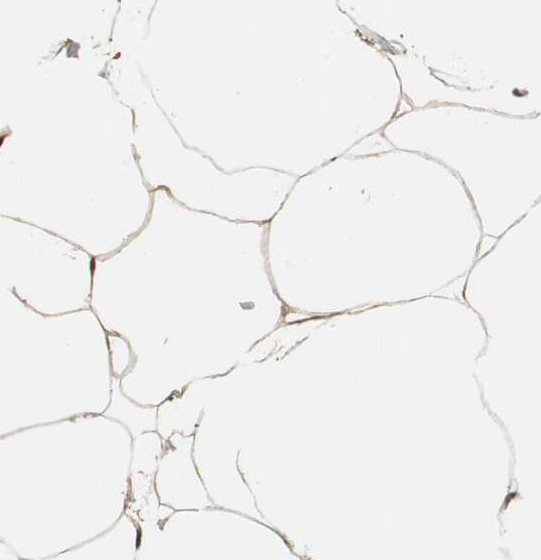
{"staining": {"intensity": "weak", "quantity": ">75%", "location": "cytoplasmic/membranous"}, "tissue": "adipose tissue", "cell_type": "Adipocytes", "image_type": "normal", "snomed": [{"axis": "morphology", "description": "Normal tissue, NOS"}, {"axis": "topography", "description": "Breast"}, {"axis": "topography", "description": "Soft tissue"}], "caption": "Adipocytes show weak cytoplasmic/membranous staining in approximately >75% of cells in unremarkable adipose tissue.", "gene": "ME1", "patient": {"sex": "female", "age": 25}}